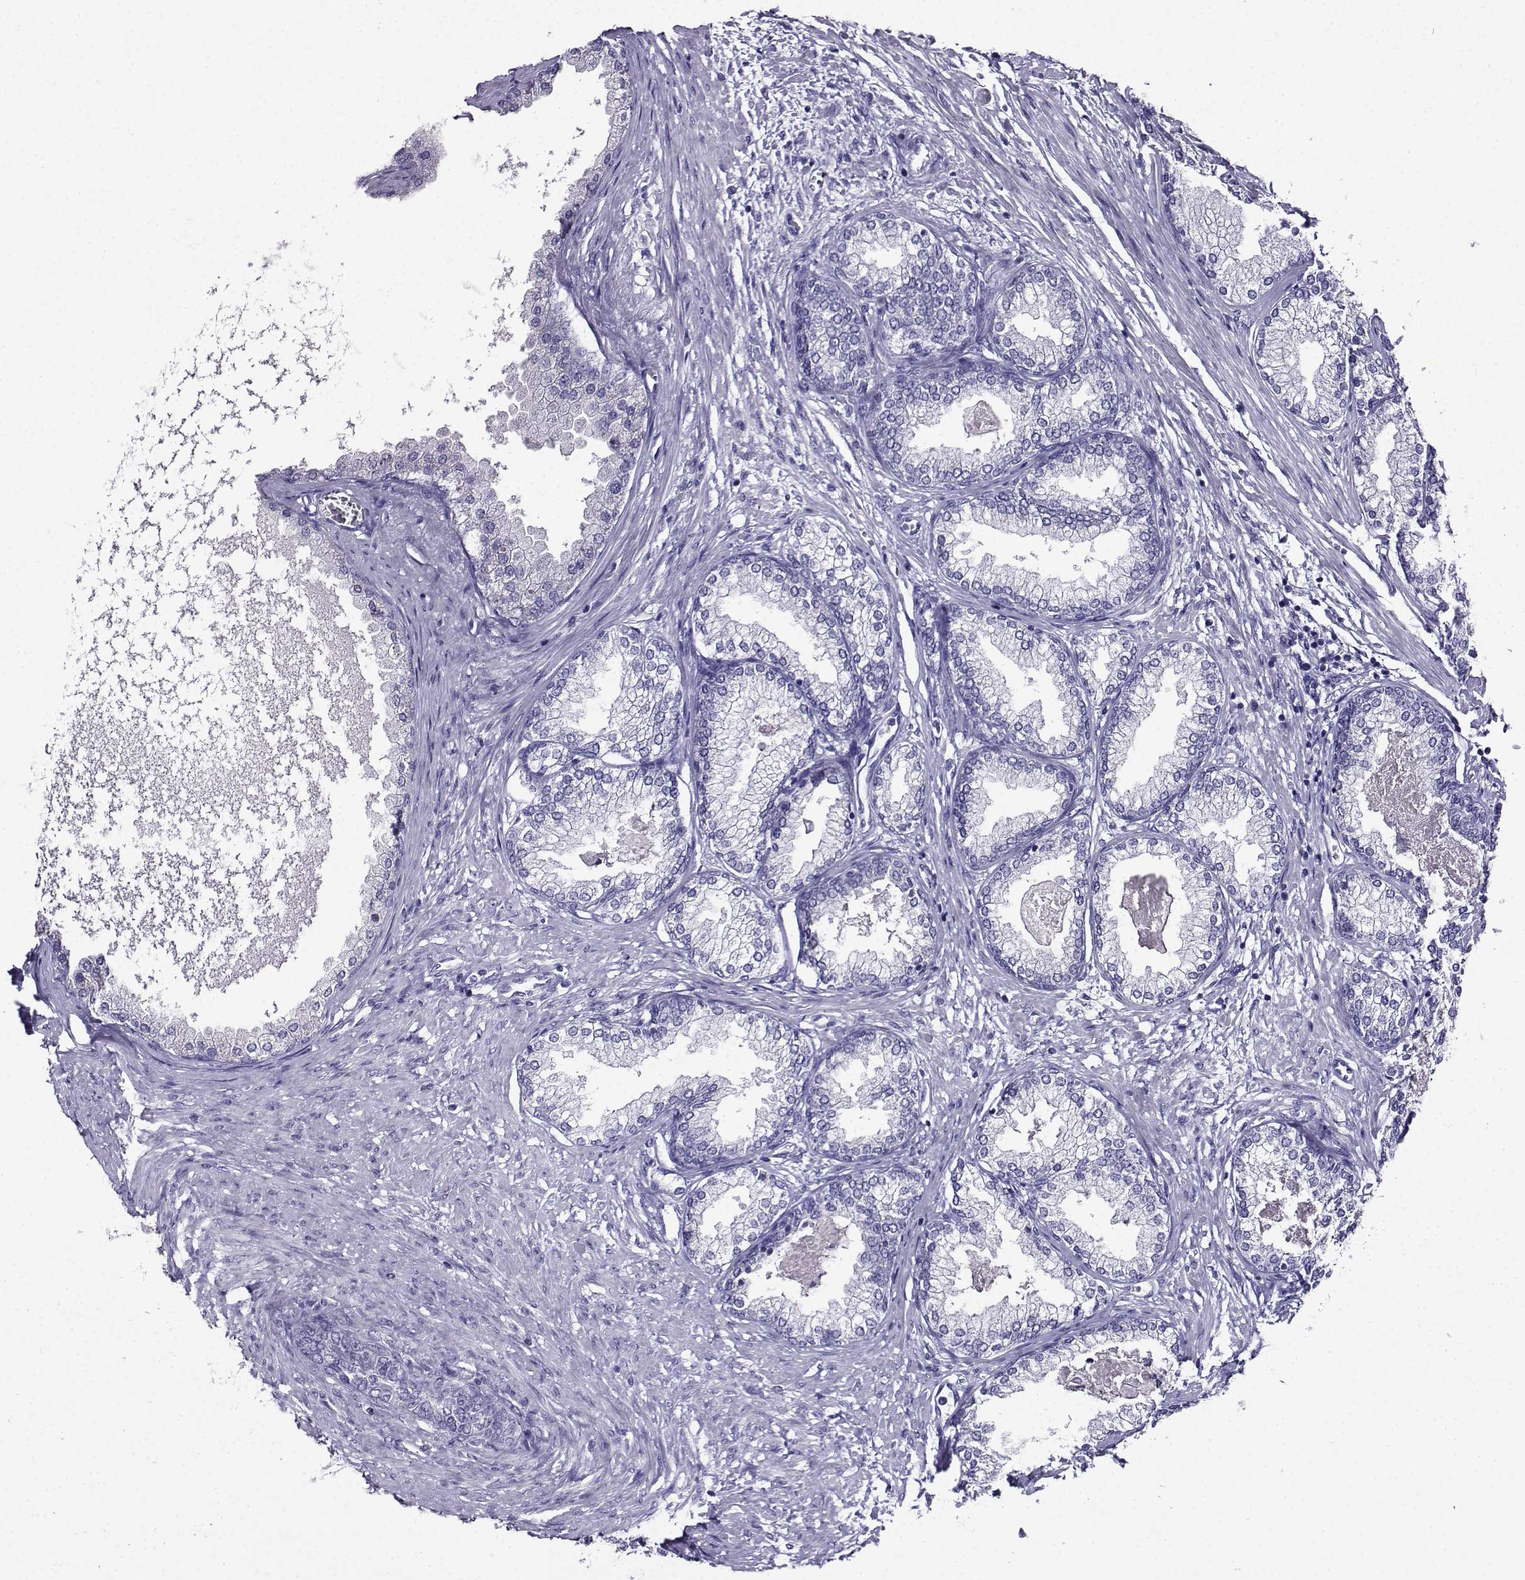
{"staining": {"intensity": "negative", "quantity": "none", "location": "none"}, "tissue": "prostate", "cell_type": "Glandular cells", "image_type": "normal", "snomed": [{"axis": "morphology", "description": "Normal tissue, NOS"}, {"axis": "topography", "description": "Prostate"}], "caption": "High magnification brightfield microscopy of benign prostate stained with DAB (3,3'-diaminobenzidine) (brown) and counterstained with hematoxylin (blue): glandular cells show no significant staining.", "gene": "TMEM266", "patient": {"sex": "male", "age": 72}}